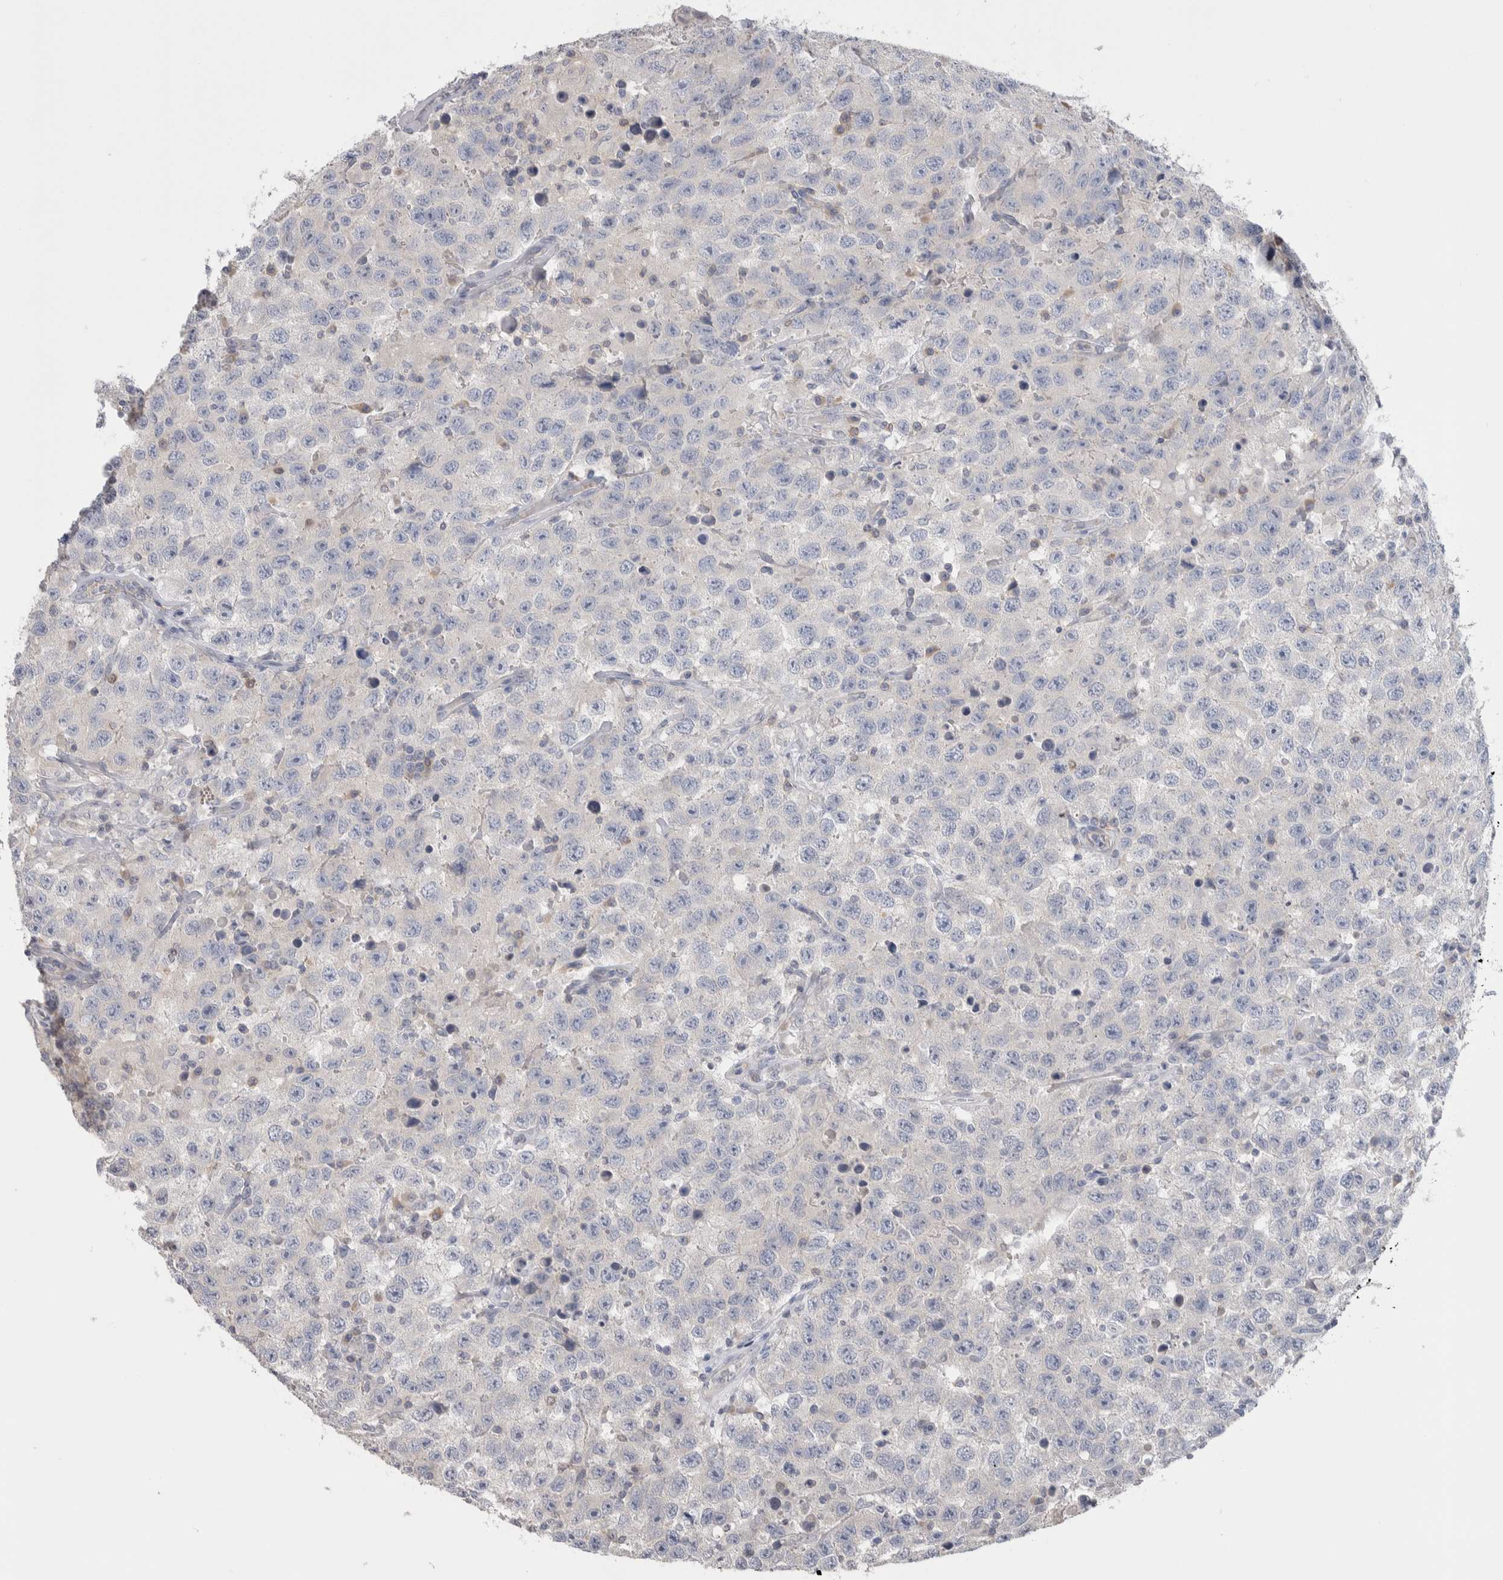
{"staining": {"intensity": "negative", "quantity": "none", "location": "none"}, "tissue": "testis cancer", "cell_type": "Tumor cells", "image_type": "cancer", "snomed": [{"axis": "morphology", "description": "Seminoma, NOS"}, {"axis": "topography", "description": "Testis"}], "caption": "DAB (3,3'-diaminobenzidine) immunohistochemical staining of human seminoma (testis) demonstrates no significant positivity in tumor cells.", "gene": "GPHN", "patient": {"sex": "male", "age": 41}}